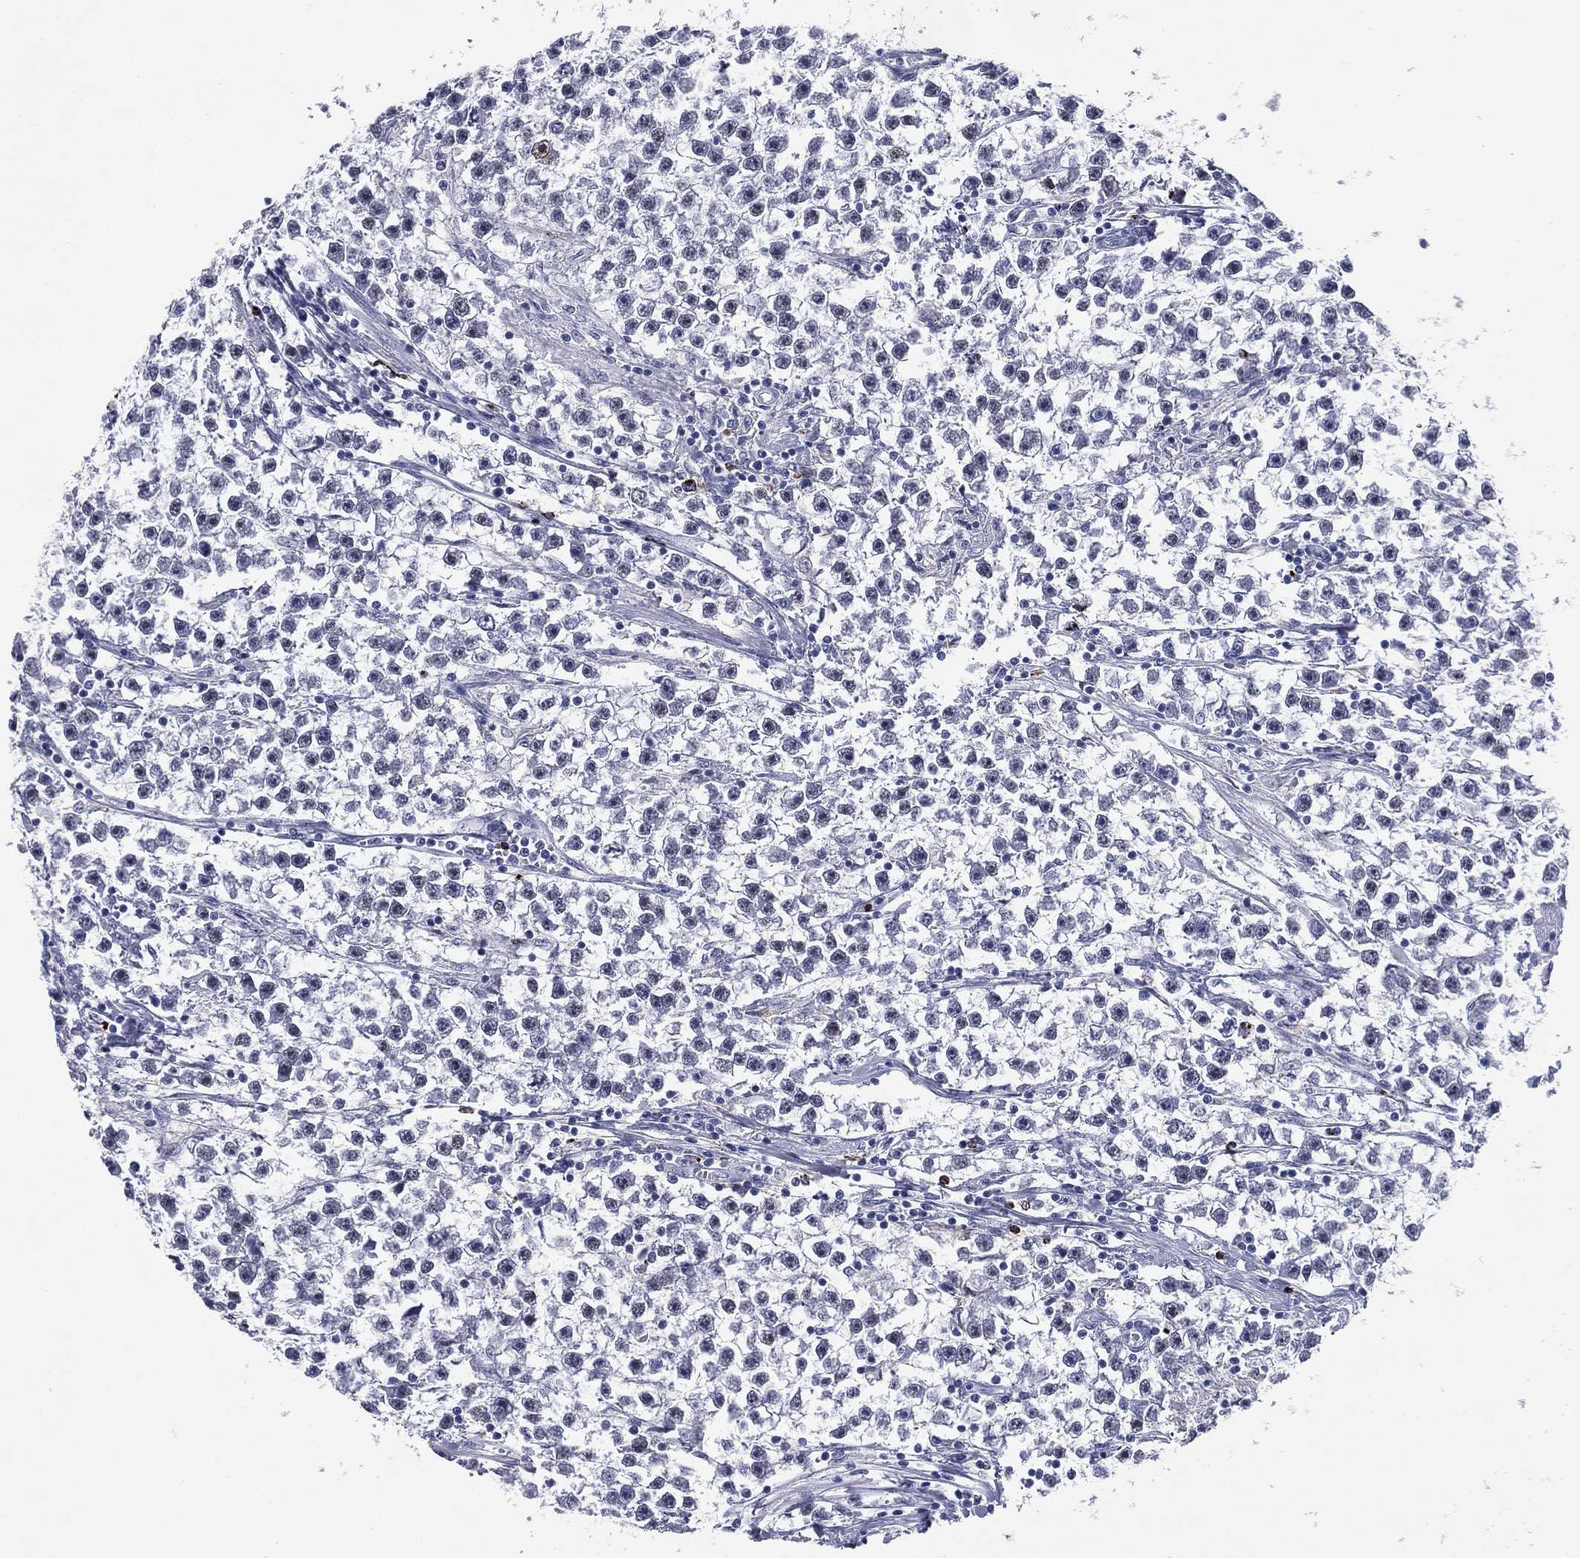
{"staining": {"intensity": "negative", "quantity": "none", "location": "none"}, "tissue": "testis cancer", "cell_type": "Tumor cells", "image_type": "cancer", "snomed": [{"axis": "morphology", "description": "Seminoma, NOS"}, {"axis": "topography", "description": "Testis"}], "caption": "Immunohistochemistry micrograph of testis cancer stained for a protein (brown), which shows no staining in tumor cells.", "gene": "HLA-DOA", "patient": {"sex": "male", "age": 59}}